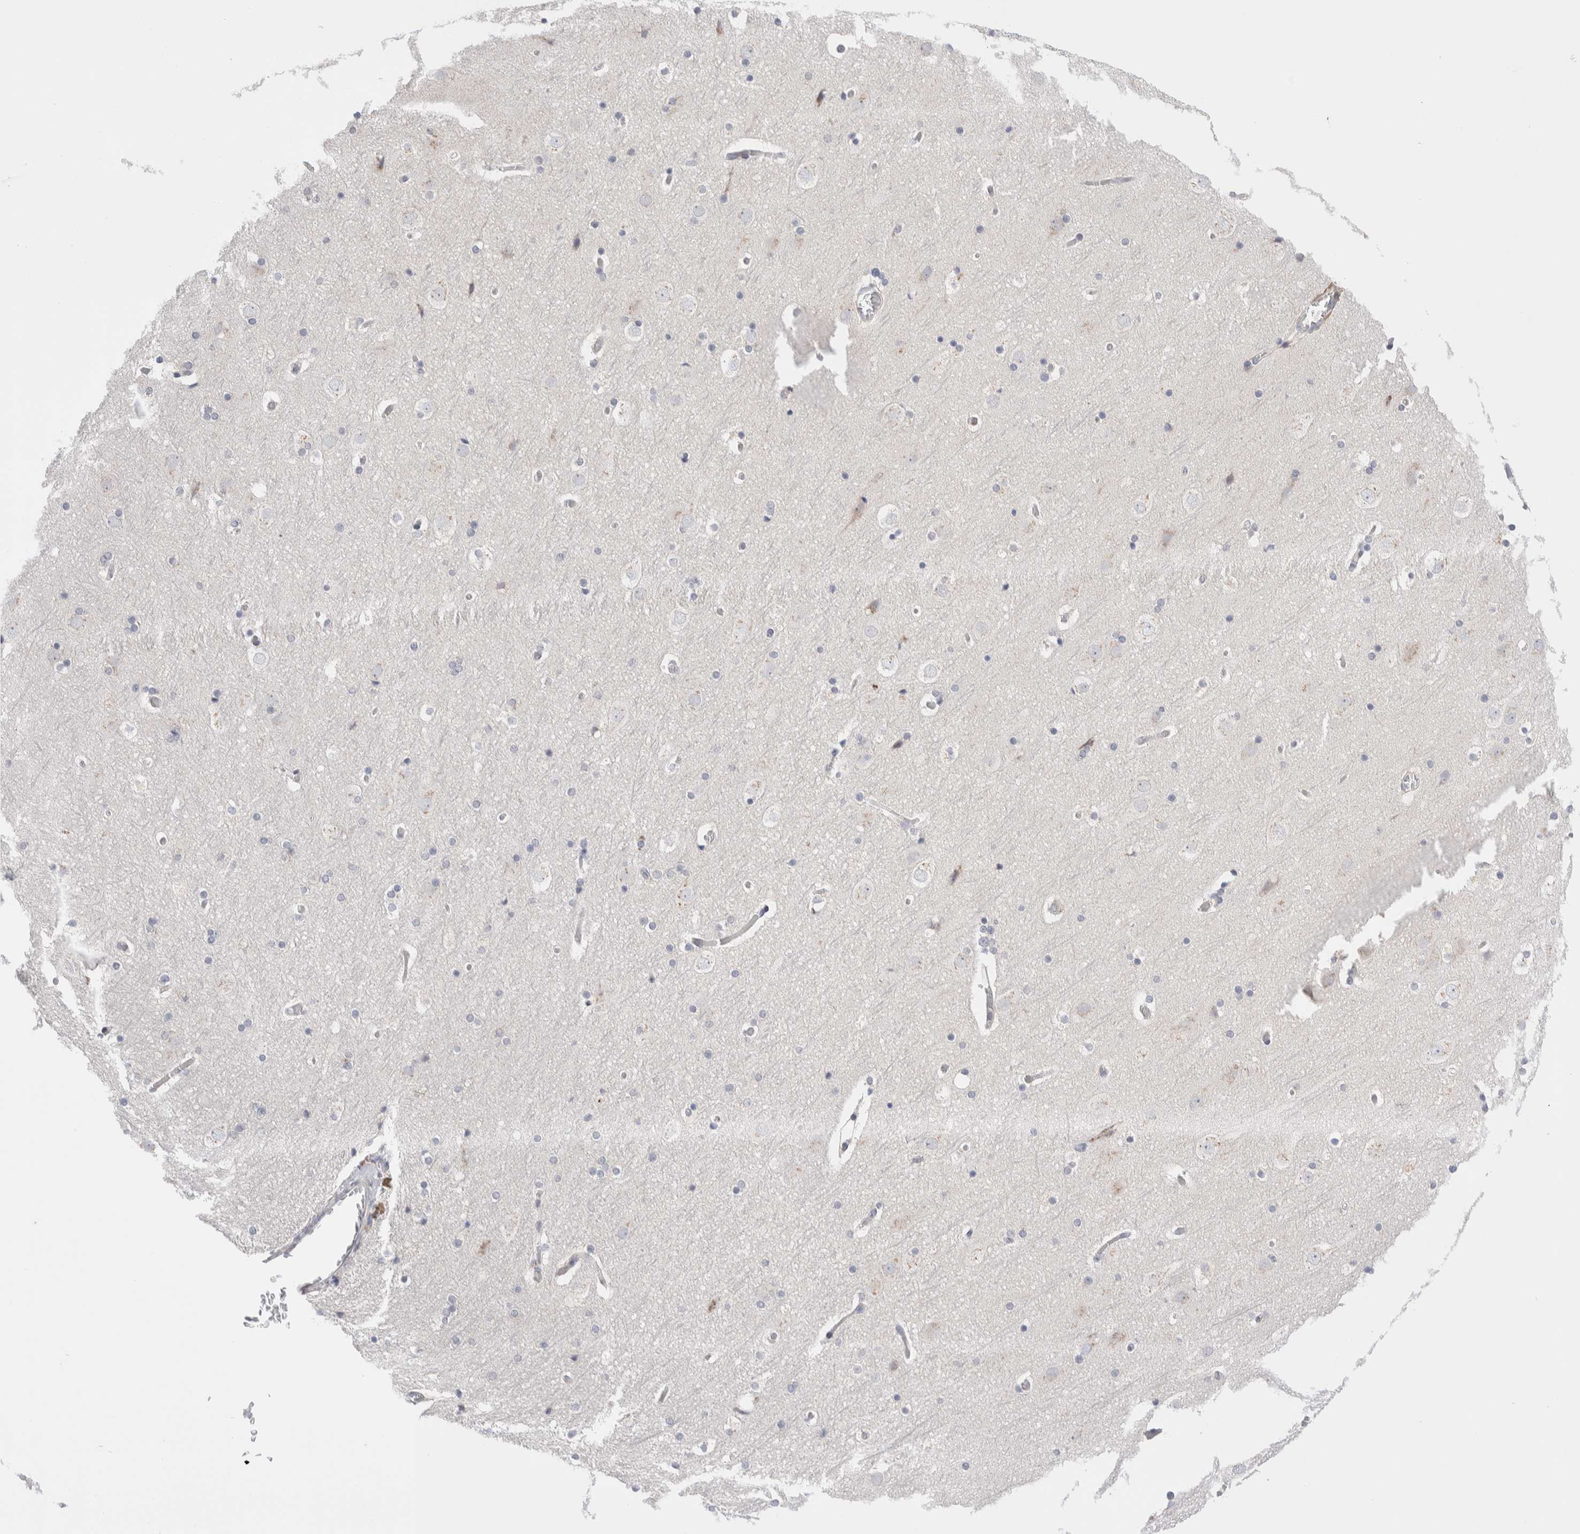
{"staining": {"intensity": "negative", "quantity": "none", "location": "none"}, "tissue": "cerebral cortex", "cell_type": "Endothelial cells", "image_type": "normal", "snomed": [{"axis": "morphology", "description": "Normal tissue, NOS"}, {"axis": "topography", "description": "Cerebral cortex"}], "caption": "Endothelial cells show no significant protein expression in normal cerebral cortex. The staining is performed using DAB (3,3'-diaminobenzidine) brown chromogen with nuclei counter-stained in using hematoxylin.", "gene": "C1orf112", "patient": {"sex": "male", "age": 57}}